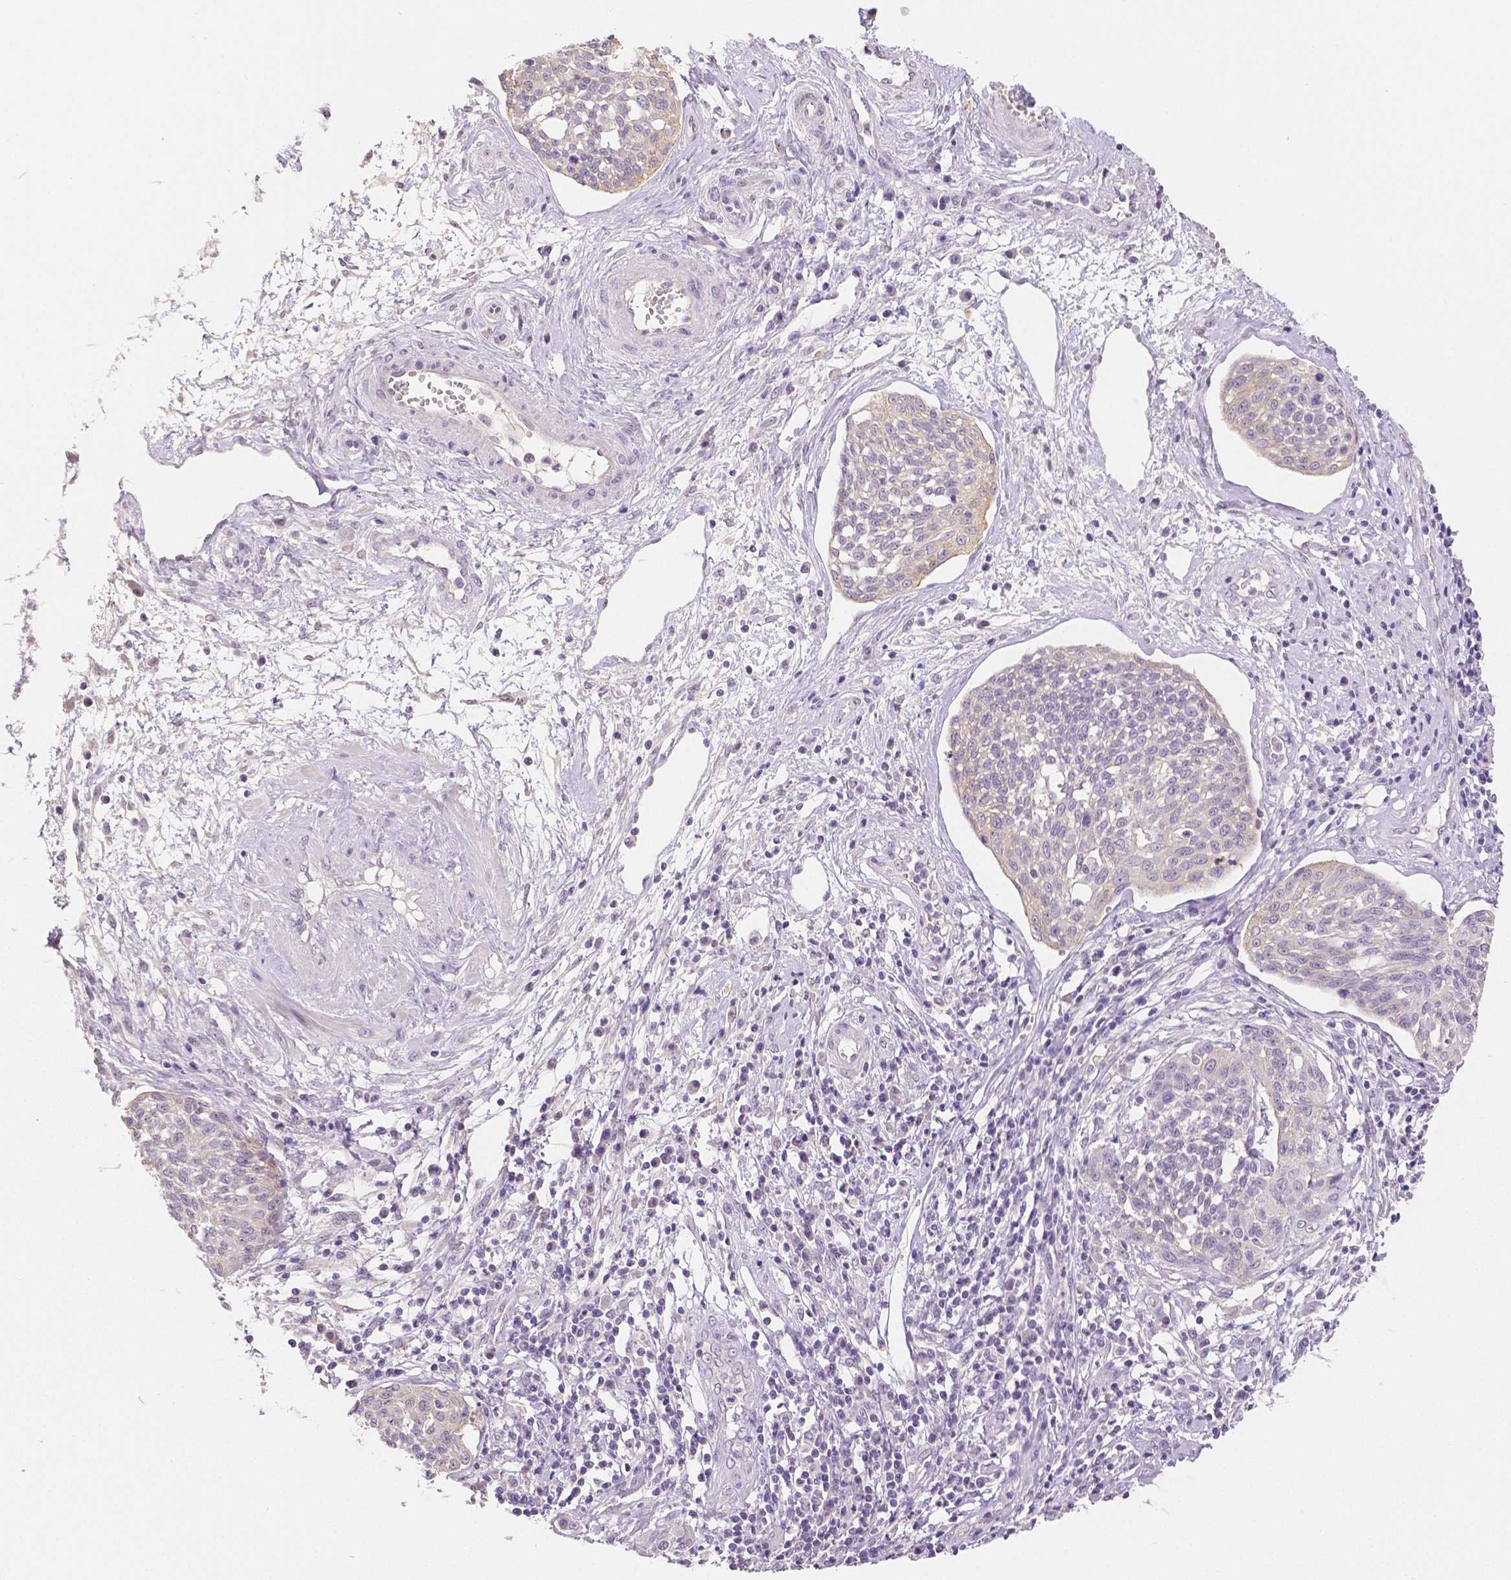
{"staining": {"intensity": "negative", "quantity": "none", "location": "none"}, "tissue": "cervical cancer", "cell_type": "Tumor cells", "image_type": "cancer", "snomed": [{"axis": "morphology", "description": "Squamous cell carcinoma, NOS"}, {"axis": "topography", "description": "Cervix"}], "caption": "A histopathology image of human cervical squamous cell carcinoma is negative for staining in tumor cells. (DAB IHC visualized using brightfield microscopy, high magnification).", "gene": "OCLN", "patient": {"sex": "female", "age": 34}}